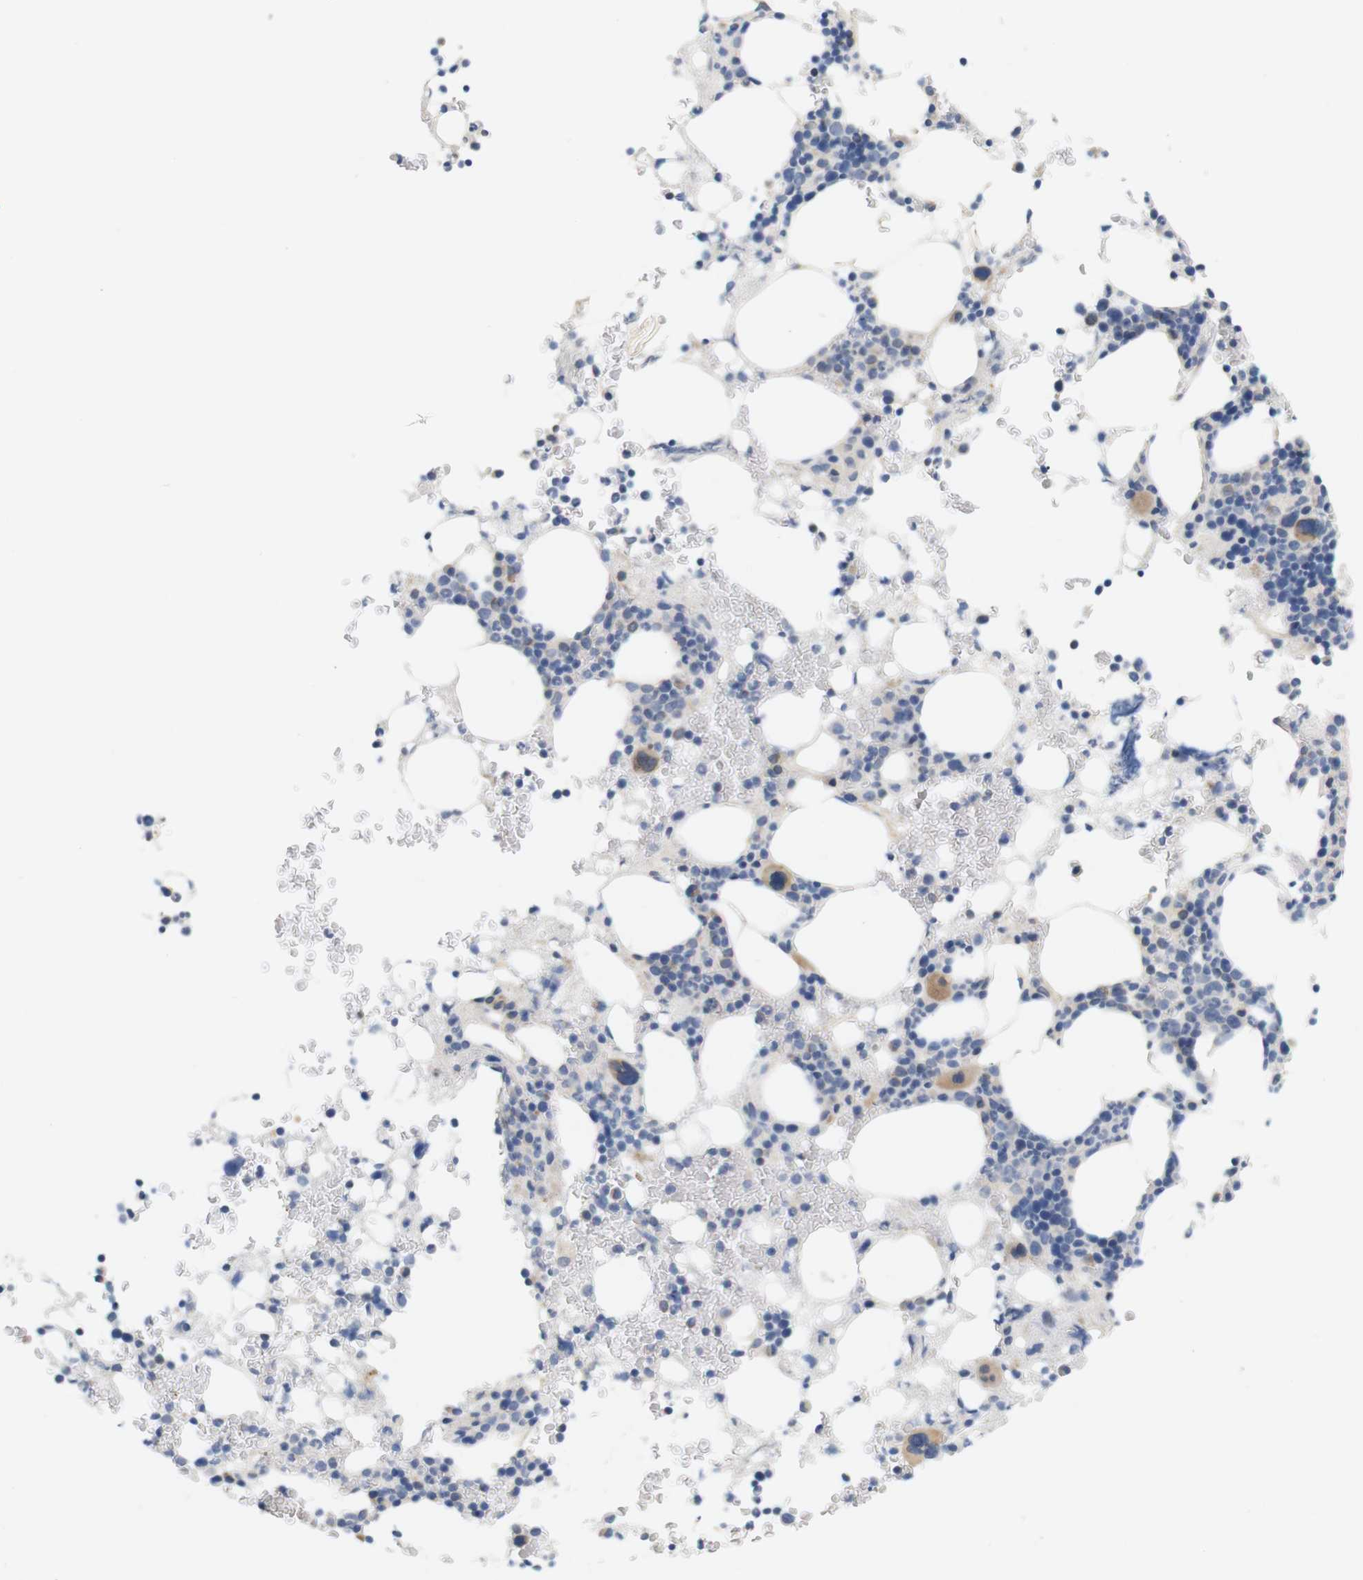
{"staining": {"intensity": "weak", "quantity": "<25%", "location": "cytoplasmic/membranous"}, "tissue": "bone marrow", "cell_type": "Hematopoietic cells", "image_type": "normal", "snomed": [{"axis": "morphology", "description": "Normal tissue, NOS"}, {"axis": "morphology", "description": "Inflammation, NOS"}, {"axis": "topography", "description": "Bone marrow"}], "caption": "Hematopoietic cells are negative for protein expression in benign human bone marrow. (DAB immunohistochemistry (IHC), high magnification).", "gene": "ITPR1", "patient": {"sex": "female", "age": 84}}